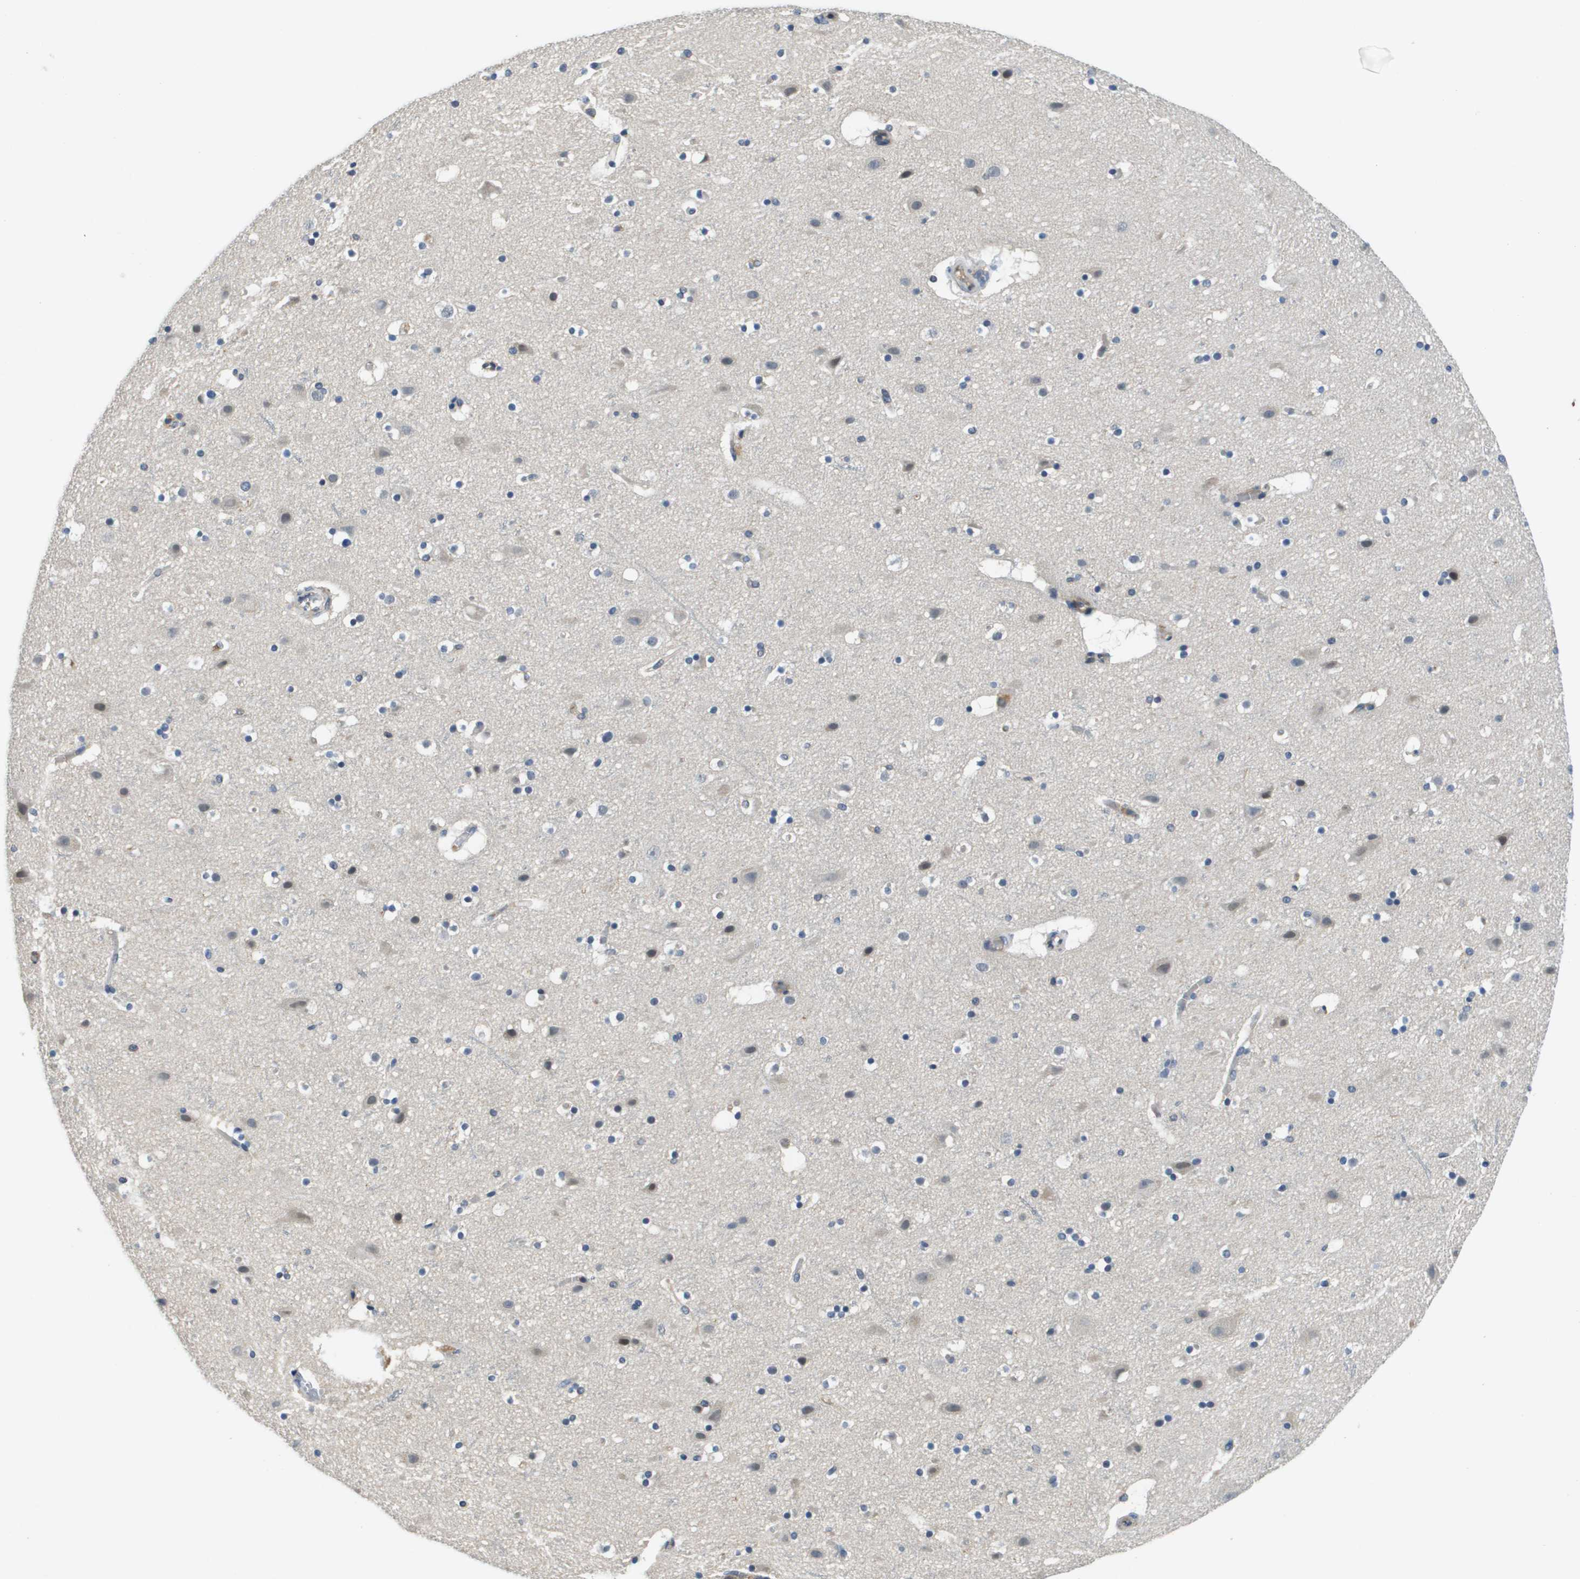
{"staining": {"intensity": "weak", "quantity": "<25%", "location": "cytoplasmic/membranous"}, "tissue": "cerebral cortex", "cell_type": "Endothelial cells", "image_type": "normal", "snomed": [{"axis": "morphology", "description": "Normal tissue, NOS"}, {"axis": "topography", "description": "Cerebral cortex"}], "caption": "Protein analysis of unremarkable cerebral cortex shows no significant expression in endothelial cells.", "gene": "SLC16A3", "patient": {"sex": "male", "age": 45}}